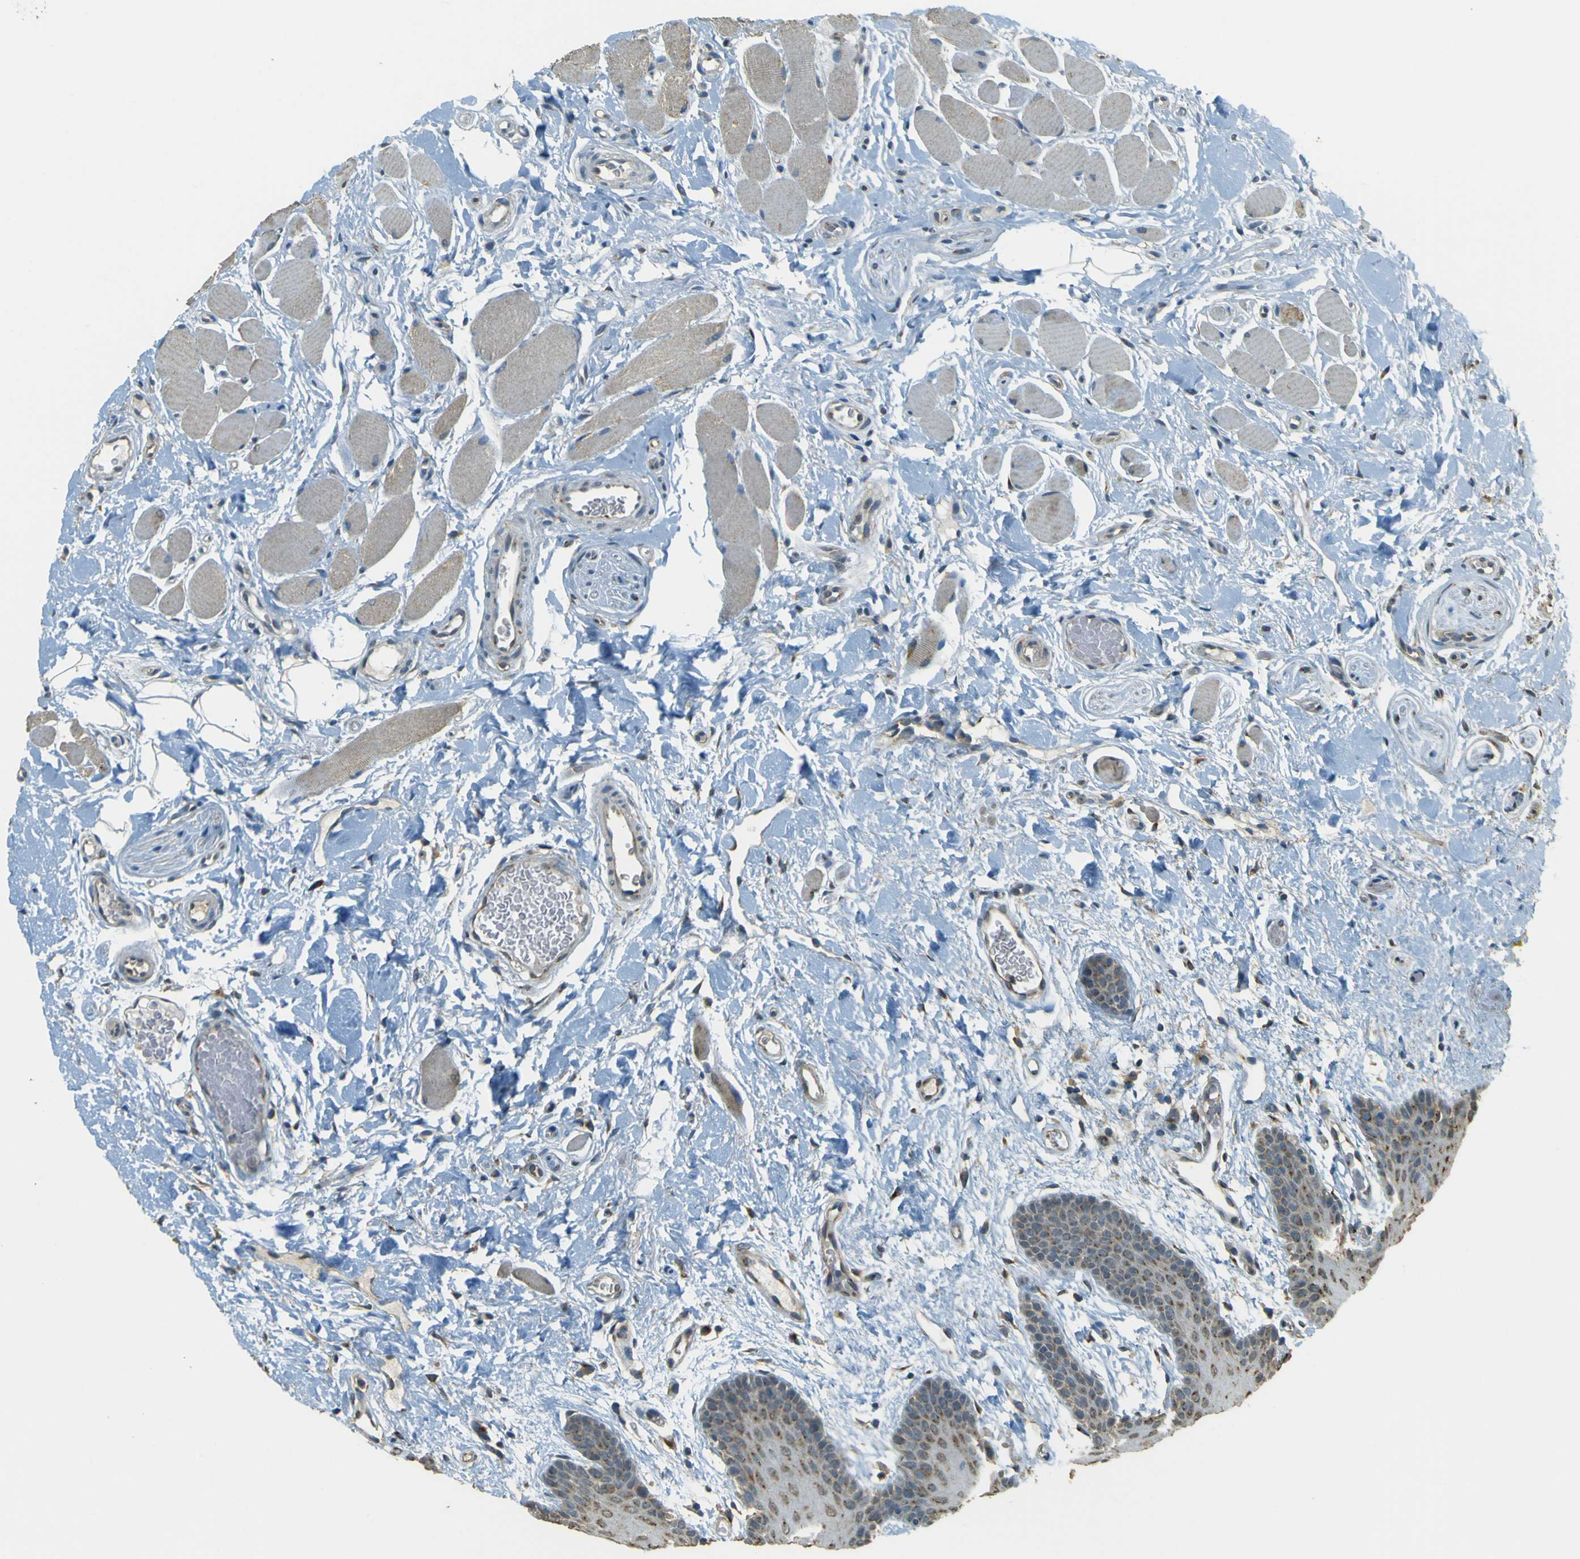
{"staining": {"intensity": "moderate", "quantity": "25%-75%", "location": "cytoplasmic/membranous"}, "tissue": "oral mucosa", "cell_type": "Squamous epithelial cells", "image_type": "normal", "snomed": [{"axis": "morphology", "description": "Normal tissue, NOS"}, {"axis": "topography", "description": "Oral tissue"}], "caption": "Protein analysis of normal oral mucosa shows moderate cytoplasmic/membranous positivity in about 25%-75% of squamous epithelial cells. (DAB (3,3'-diaminobenzidine) IHC with brightfield microscopy, high magnification).", "gene": "GOLGA1", "patient": {"sex": "male", "age": 54}}